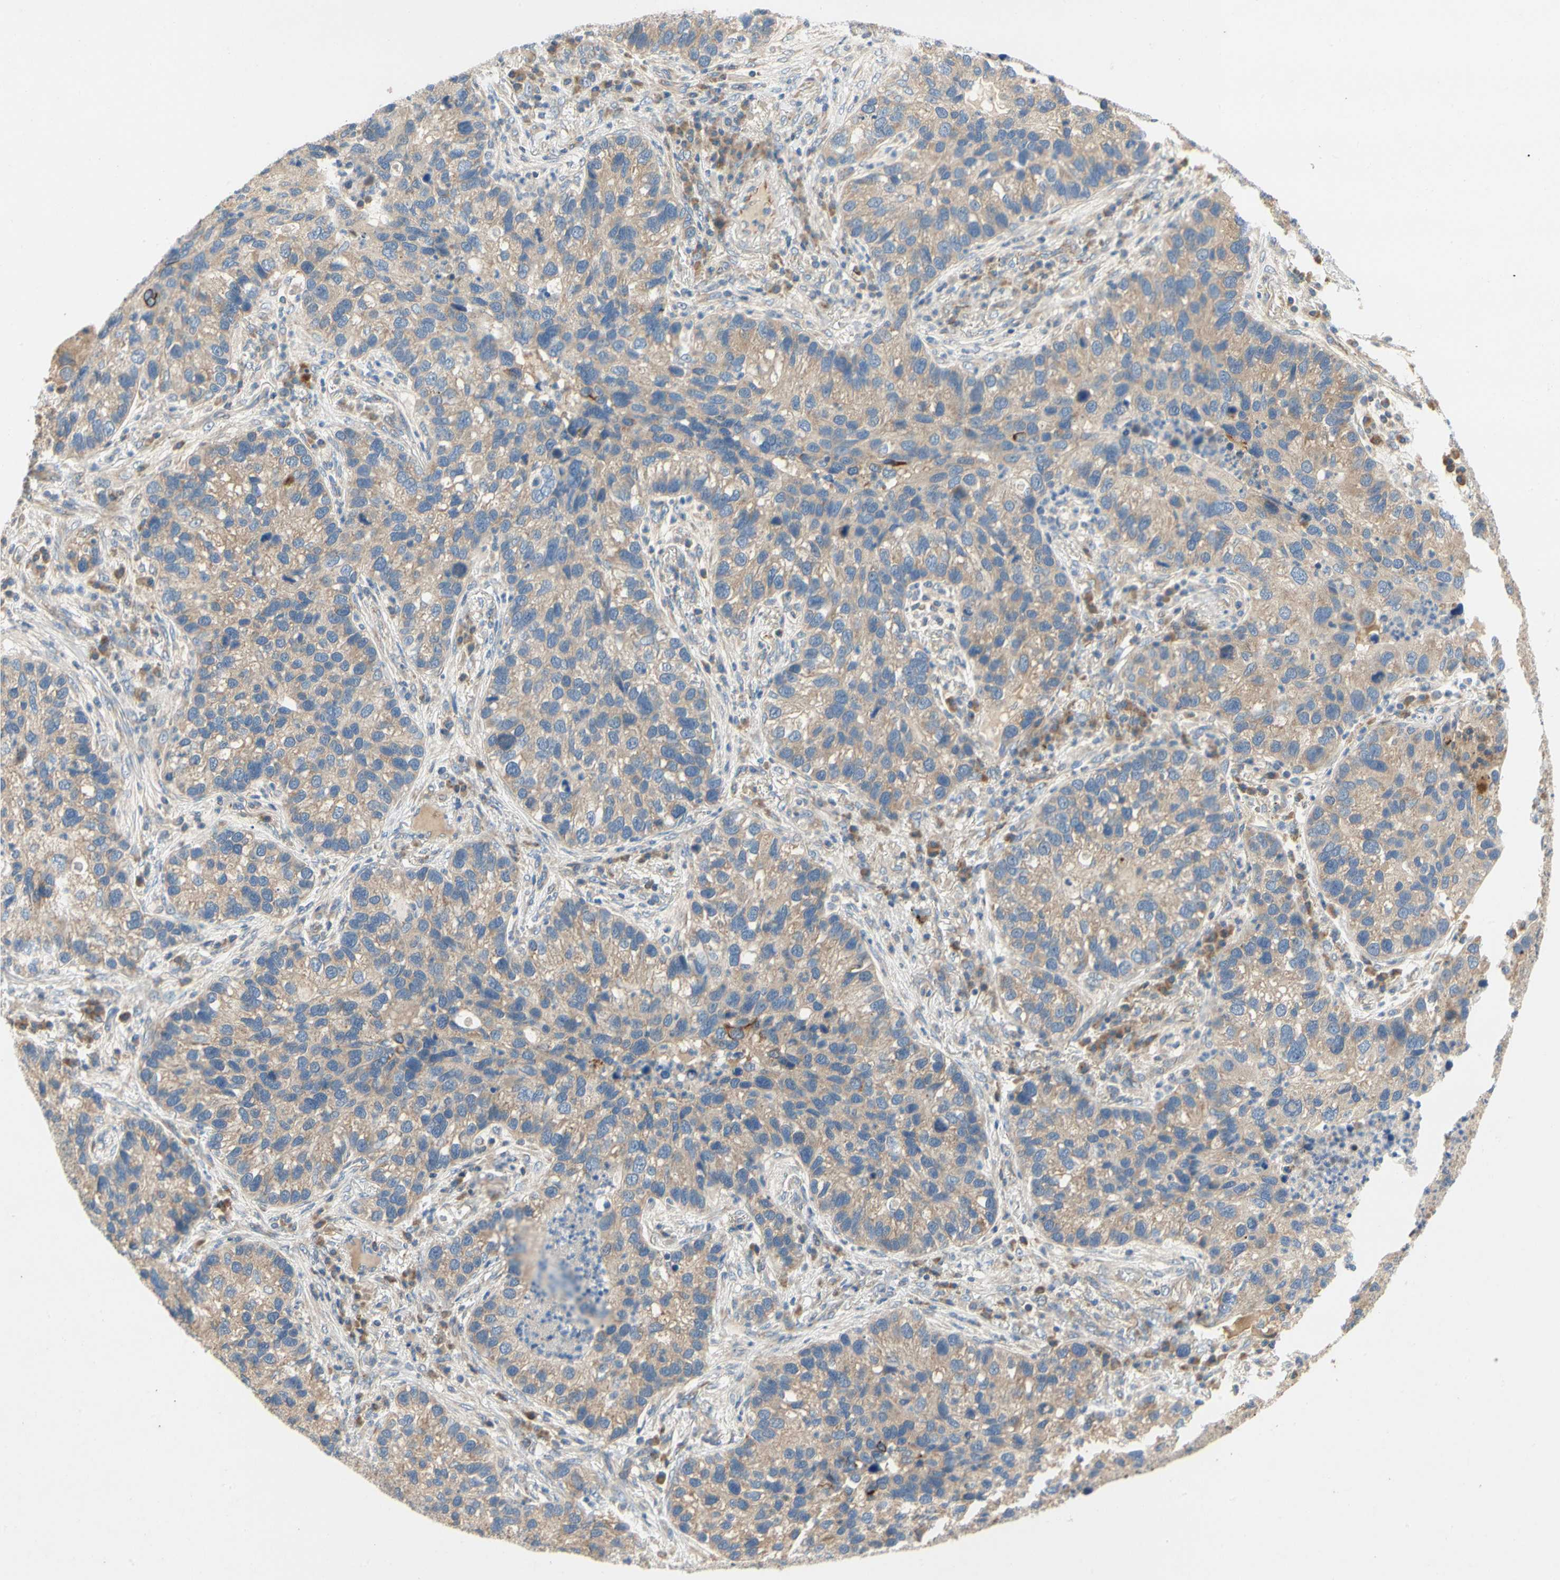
{"staining": {"intensity": "weak", "quantity": ">75%", "location": "cytoplasmic/membranous"}, "tissue": "lung cancer", "cell_type": "Tumor cells", "image_type": "cancer", "snomed": [{"axis": "morphology", "description": "Normal tissue, NOS"}, {"axis": "morphology", "description": "Adenocarcinoma, NOS"}, {"axis": "topography", "description": "Bronchus"}, {"axis": "topography", "description": "Lung"}], "caption": "Human adenocarcinoma (lung) stained with a protein marker reveals weak staining in tumor cells.", "gene": "KLHDC8B", "patient": {"sex": "male", "age": 54}}